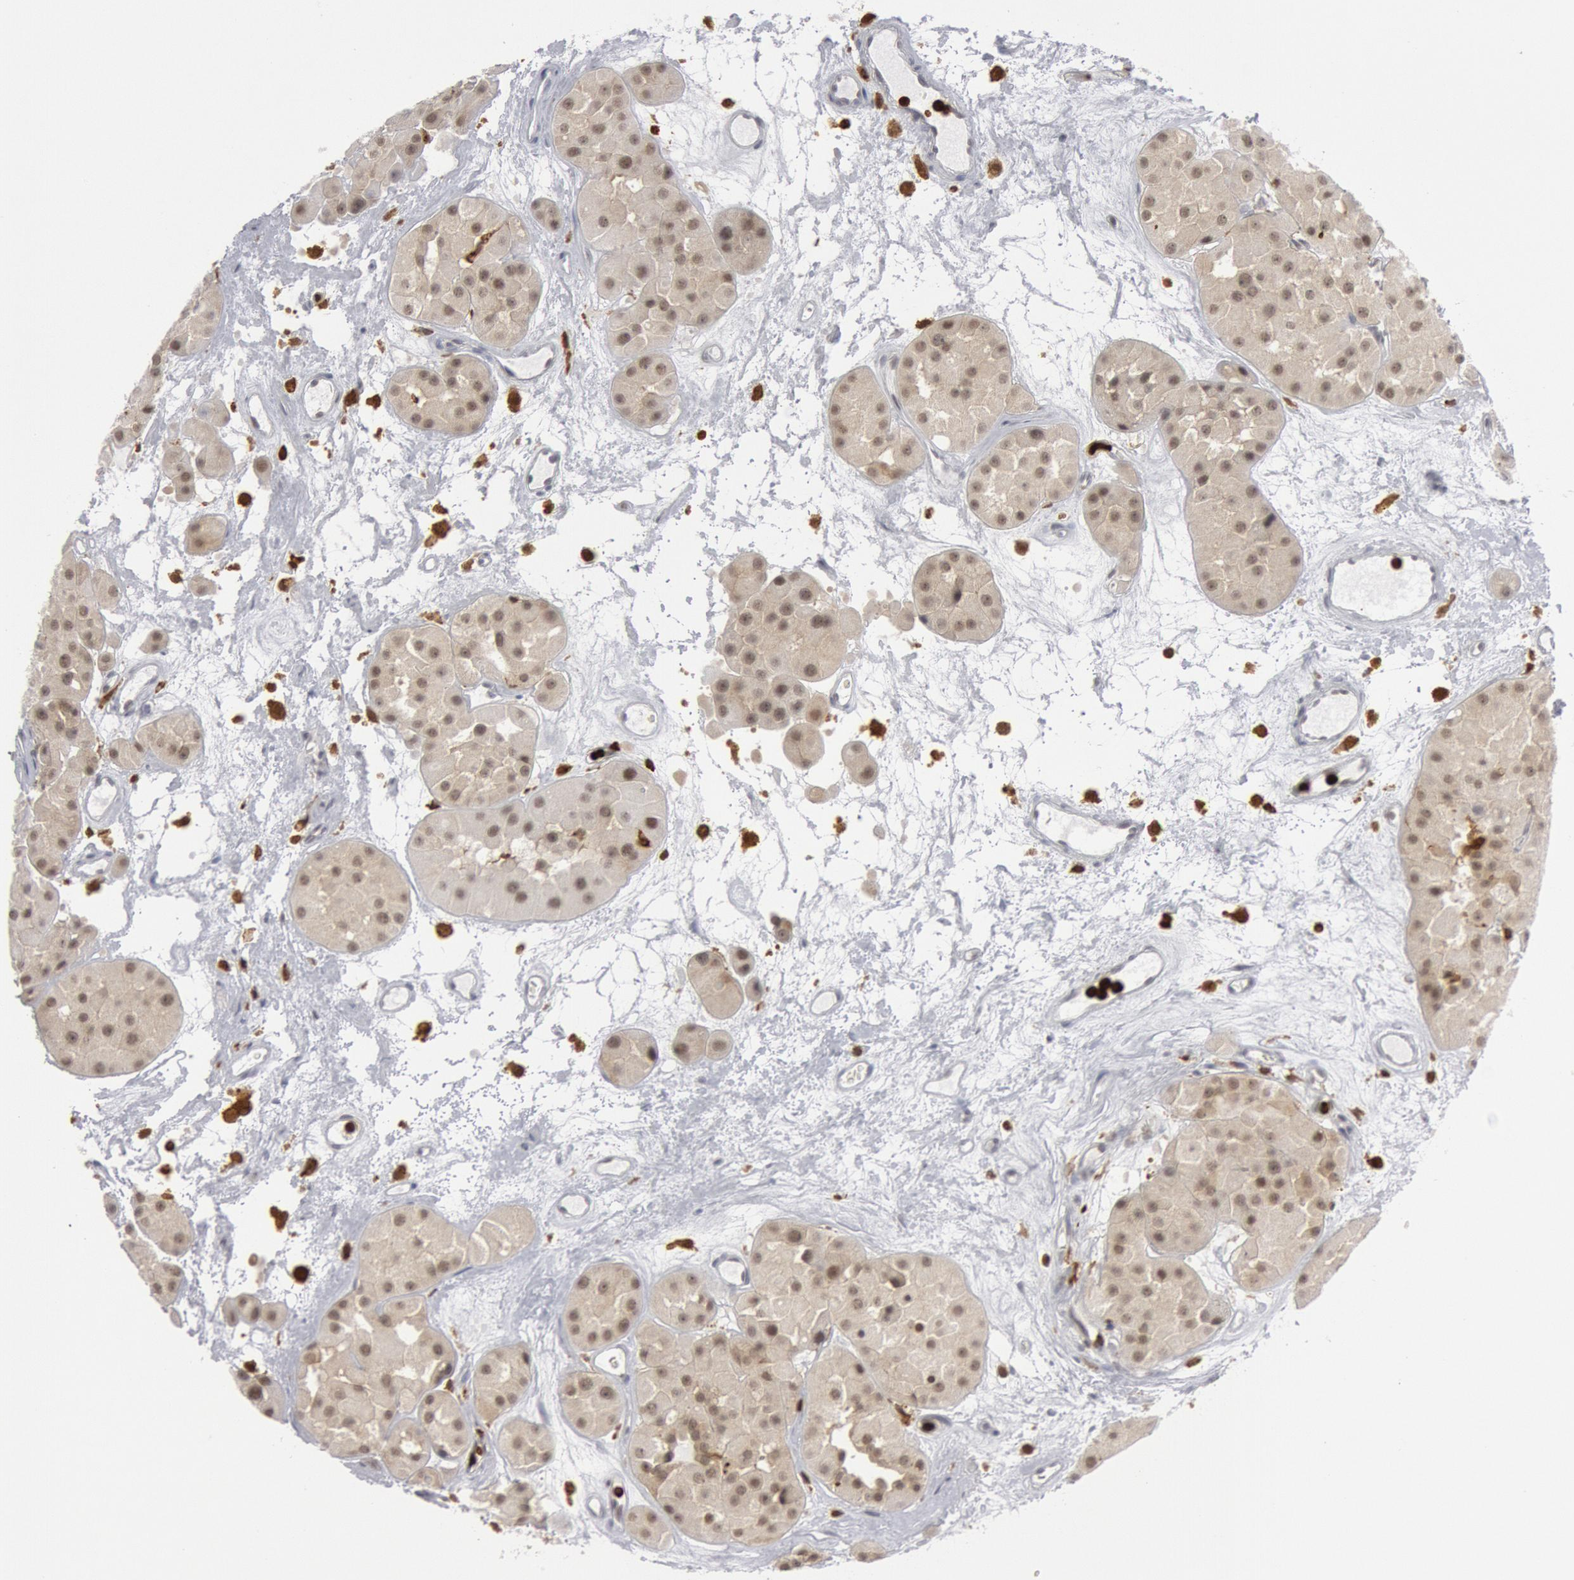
{"staining": {"intensity": "weak", "quantity": ">75%", "location": "cytoplasmic/membranous,nuclear"}, "tissue": "renal cancer", "cell_type": "Tumor cells", "image_type": "cancer", "snomed": [{"axis": "morphology", "description": "Adenocarcinoma, uncertain malignant potential"}, {"axis": "topography", "description": "Kidney"}], "caption": "Immunohistochemical staining of human renal cancer (adenocarcinoma,  uncertain malignant potential) exhibits low levels of weak cytoplasmic/membranous and nuclear protein positivity in about >75% of tumor cells.", "gene": "PTPN6", "patient": {"sex": "male", "age": 63}}